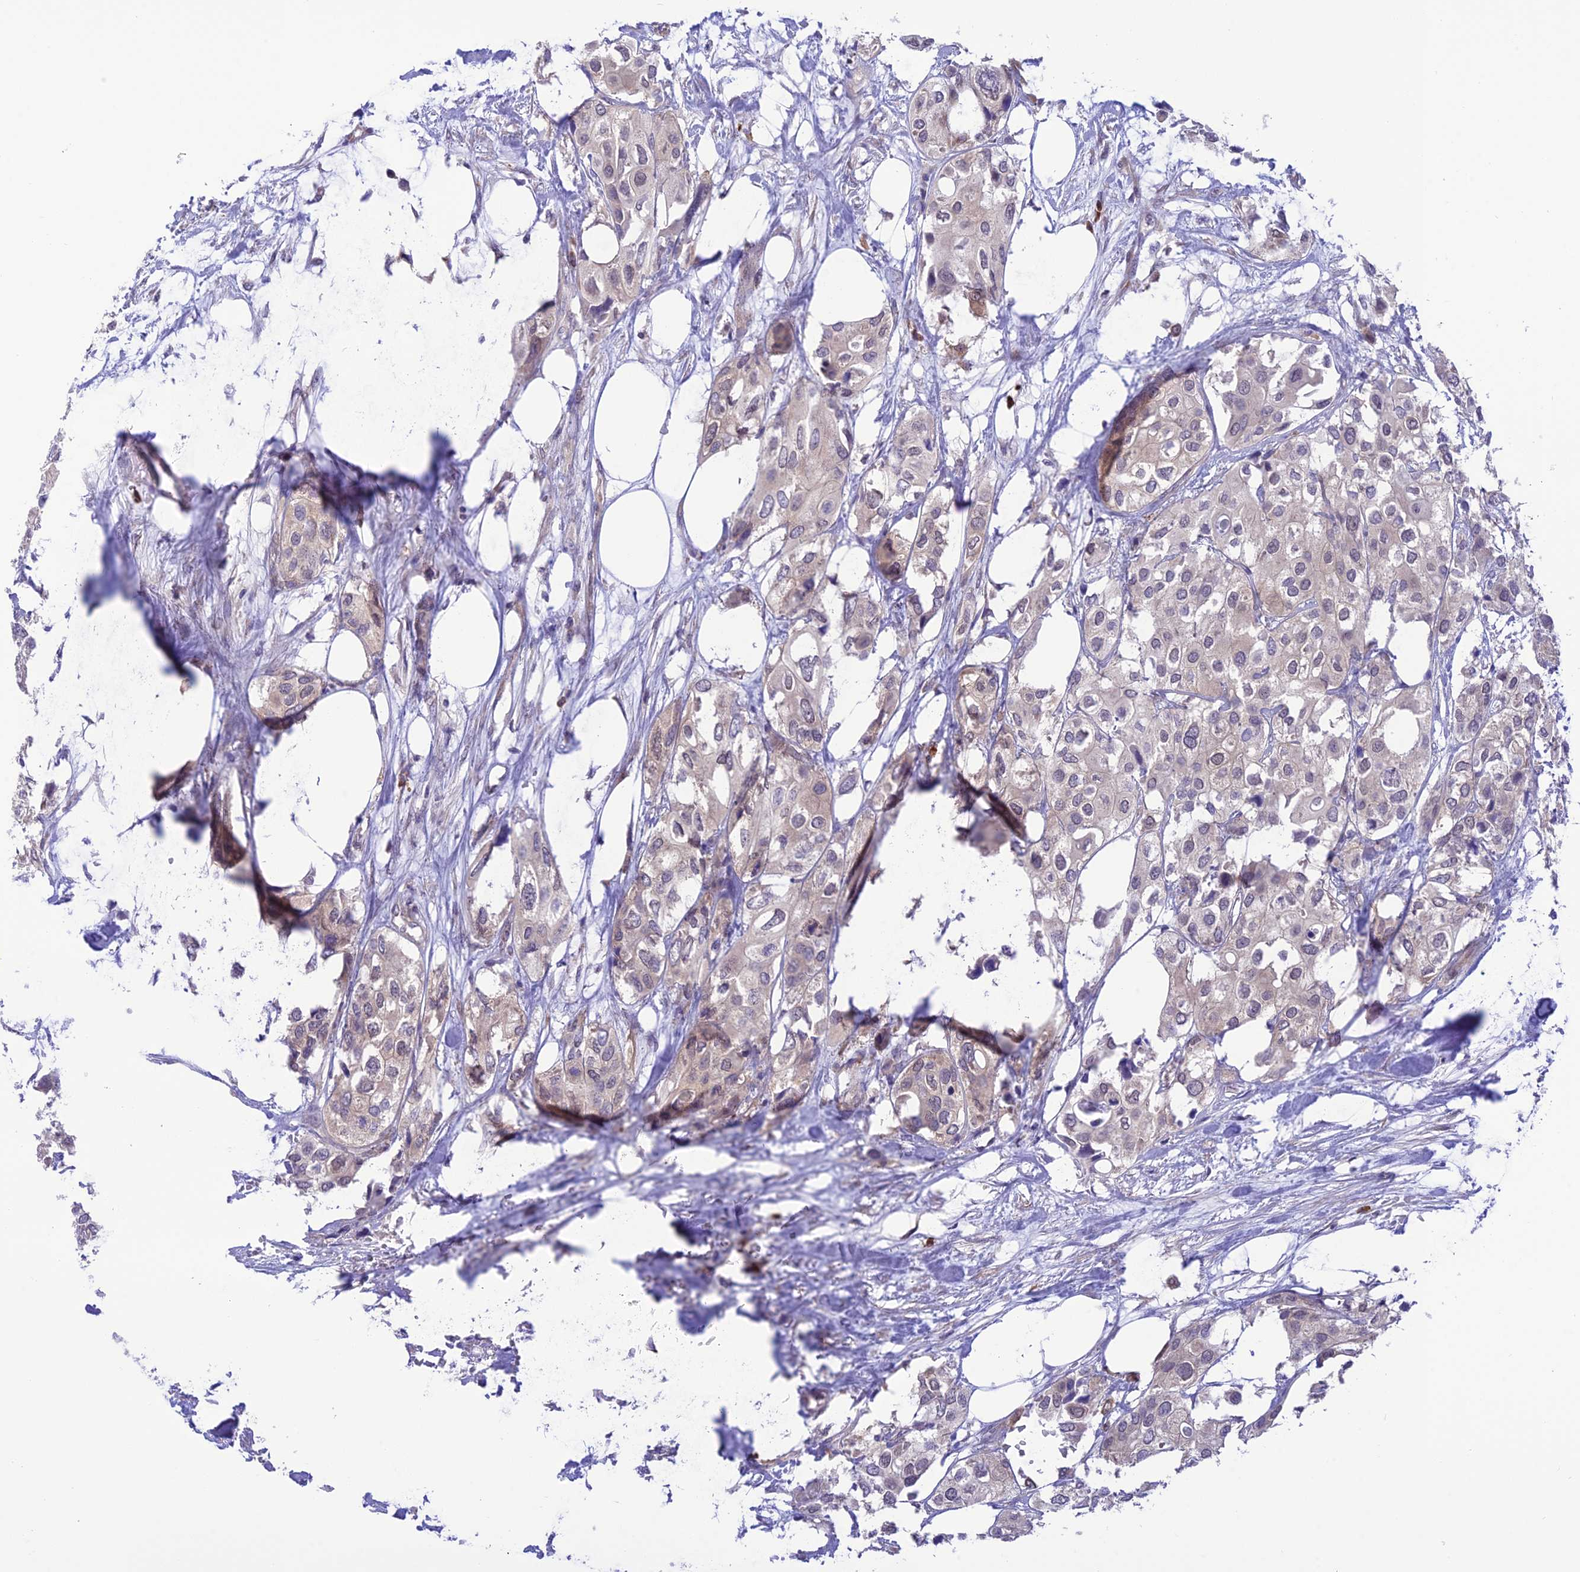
{"staining": {"intensity": "negative", "quantity": "none", "location": "none"}, "tissue": "urothelial cancer", "cell_type": "Tumor cells", "image_type": "cancer", "snomed": [{"axis": "morphology", "description": "Urothelial carcinoma, High grade"}, {"axis": "topography", "description": "Urinary bladder"}], "caption": "This histopathology image is of urothelial carcinoma (high-grade) stained with IHC to label a protein in brown with the nuclei are counter-stained blue. There is no staining in tumor cells.", "gene": "RNF126", "patient": {"sex": "male", "age": 64}}